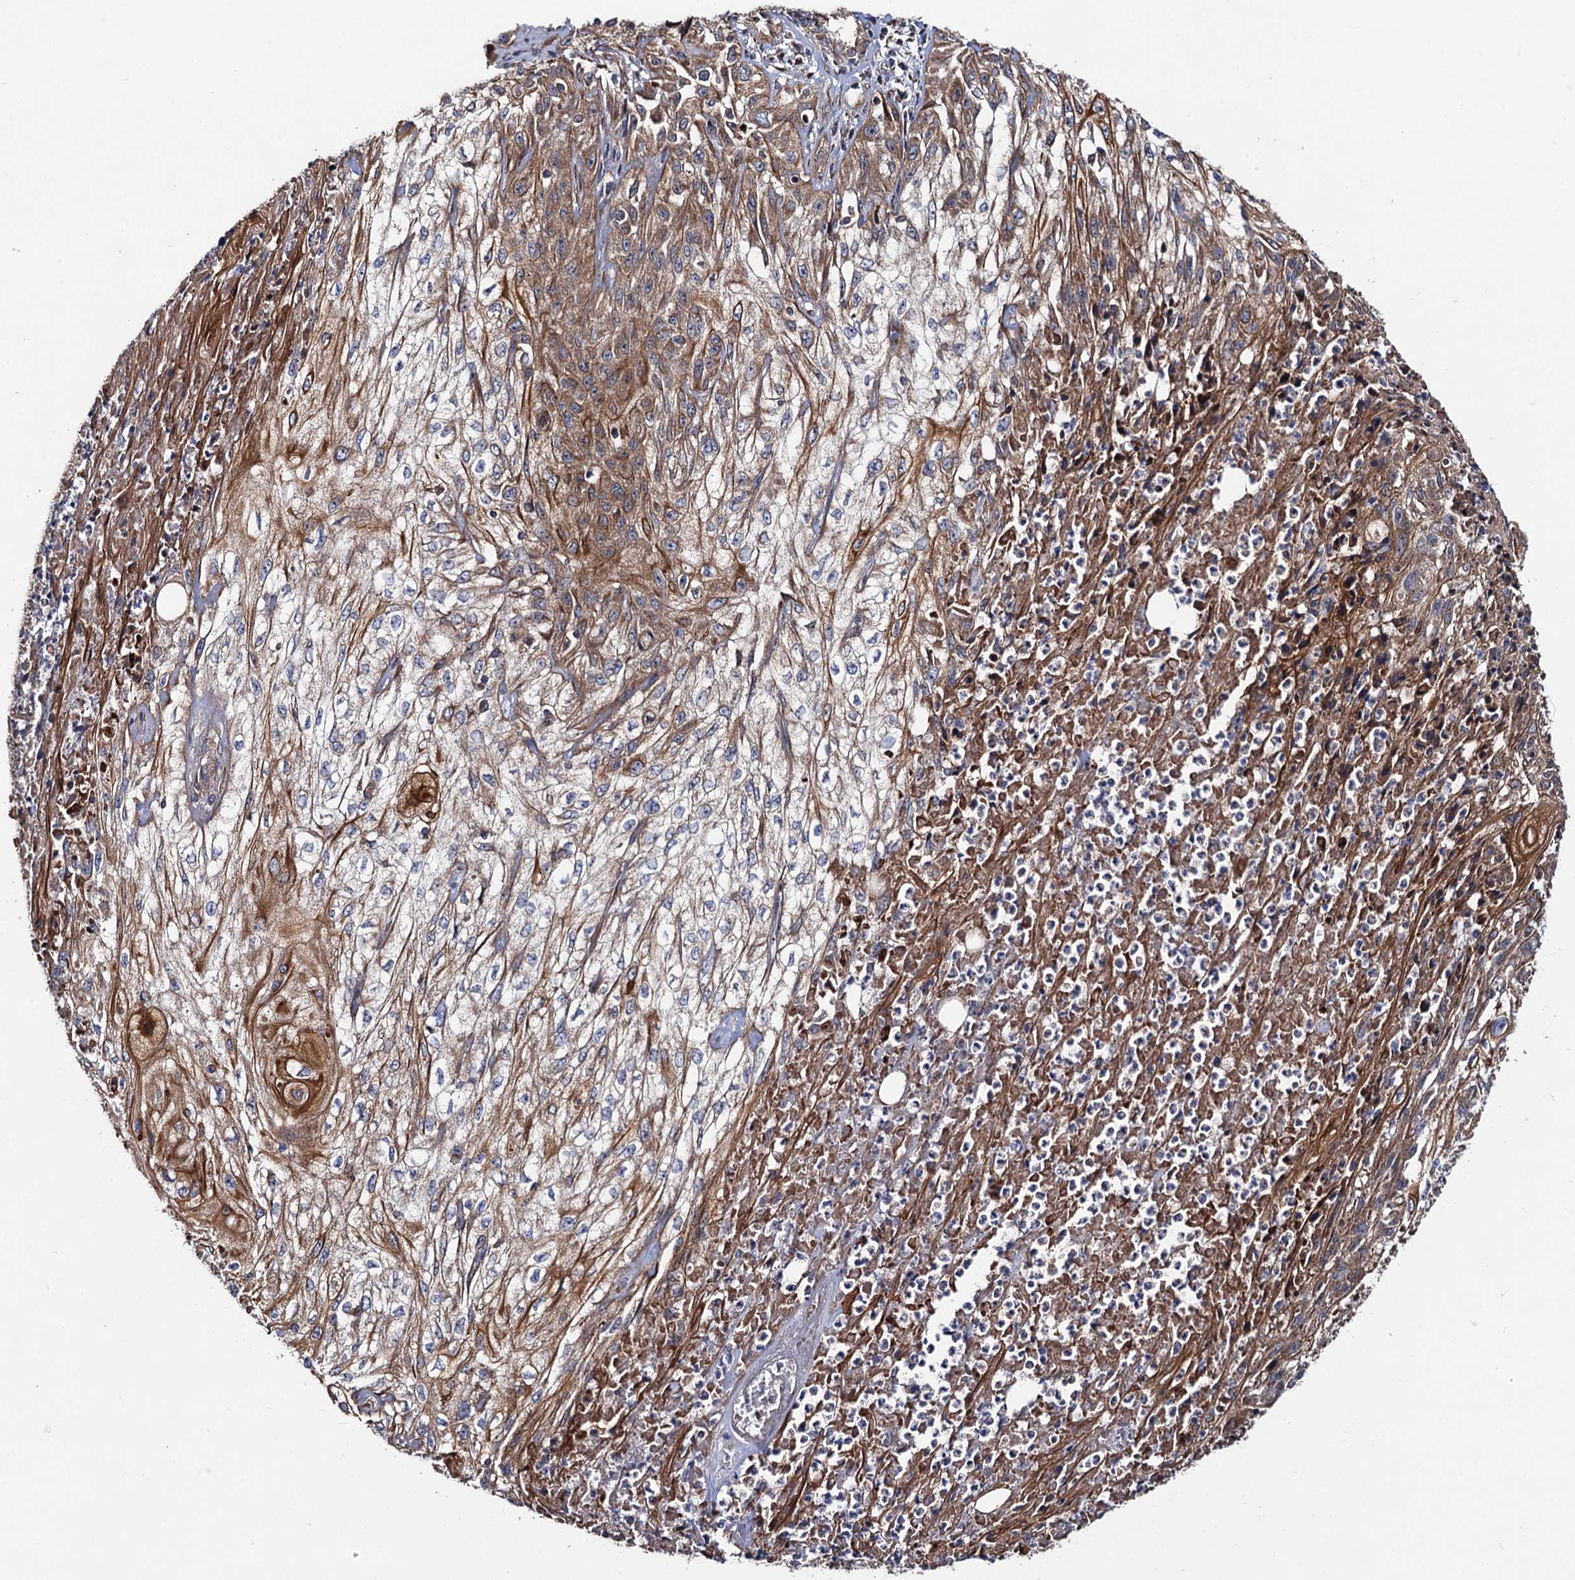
{"staining": {"intensity": "moderate", "quantity": "25%-75%", "location": "cytoplasmic/membranous"}, "tissue": "skin cancer", "cell_type": "Tumor cells", "image_type": "cancer", "snomed": [{"axis": "morphology", "description": "Squamous cell carcinoma, NOS"}, {"axis": "morphology", "description": "Squamous cell carcinoma, metastatic, NOS"}, {"axis": "topography", "description": "Skin"}, {"axis": "topography", "description": "Lymph node"}], "caption": "A brown stain labels moderate cytoplasmic/membranous positivity of a protein in skin cancer tumor cells. (IHC, brightfield microscopy, high magnification).", "gene": "DYDC1", "patient": {"sex": "male", "age": 75}}